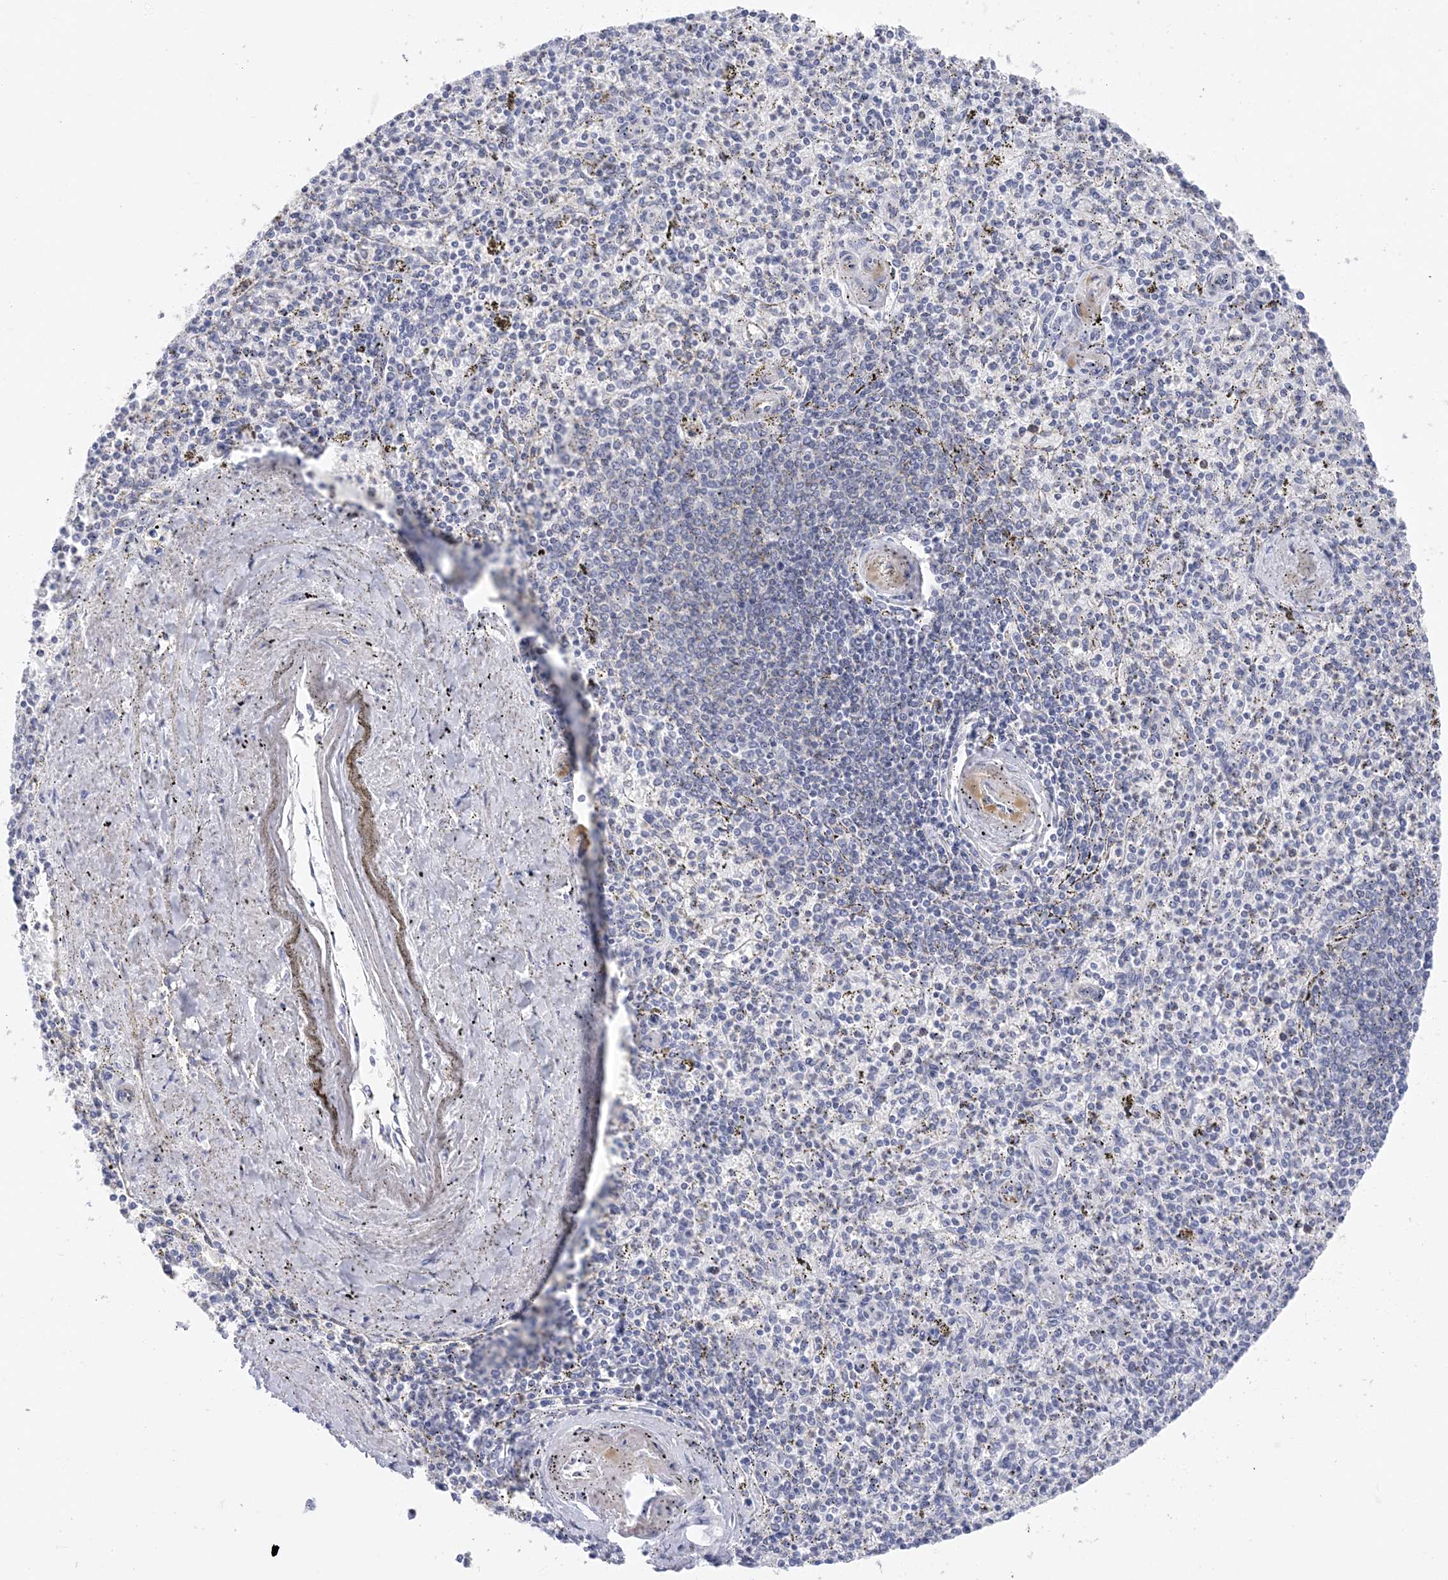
{"staining": {"intensity": "negative", "quantity": "none", "location": "none"}, "tissue": "spleen", "cell_type": "Cells in red pulp", "image_type": "normal", "snomed": [{"axis": "morphology", "description": "Normal tissue, NOS"}, {"axis": "topography", "description": "Spleen"}], "caption": "Immunohistochemistry micrograph of benign spleen: spleen stained with DAB shows no significant protein expression in cells in red pulp.", "gene": "SH3YL1", "patient": {"sex": "male", "age": 72}}